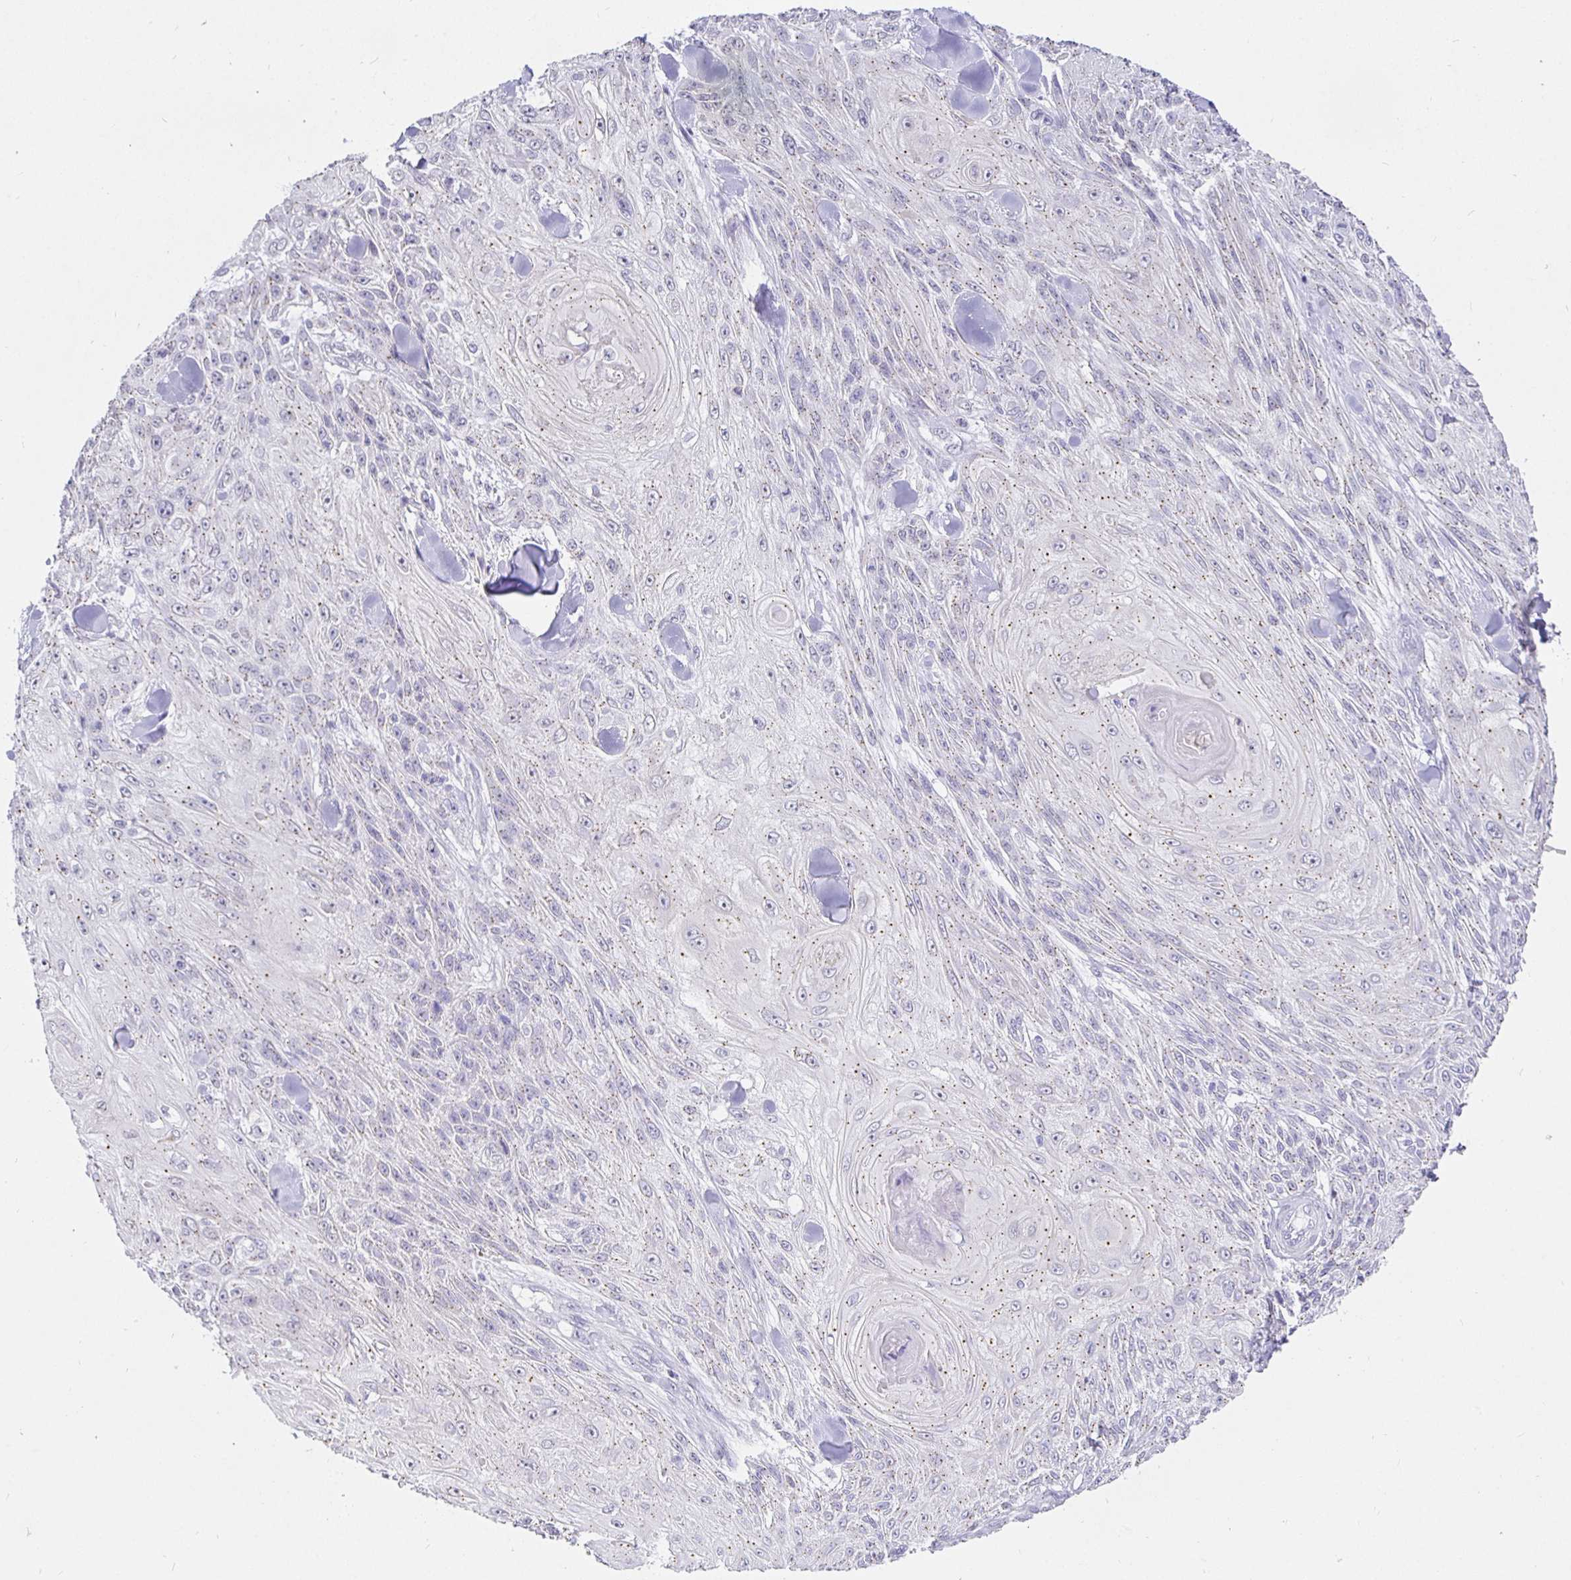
{"staining": {"intensity": "weak", "quantity": "<25%", "location": "cytoplasmic/membranous"}, "tissue": "skin cancer", "cell_type": "Tumor cells", "image_type": "cancer", "snomed": [{"axis": "morphology", "description": "Squamous cell carcinoma, NOS"}, {"axis": "topography", "description": "Skin"}], "caption": "Skin cancer (squamous cell carcinoma) stained for a protein using IHC shows no positivity tumor cells.", "gene": "EZHIP", "patient": {"sex": "male", "age": 88}}